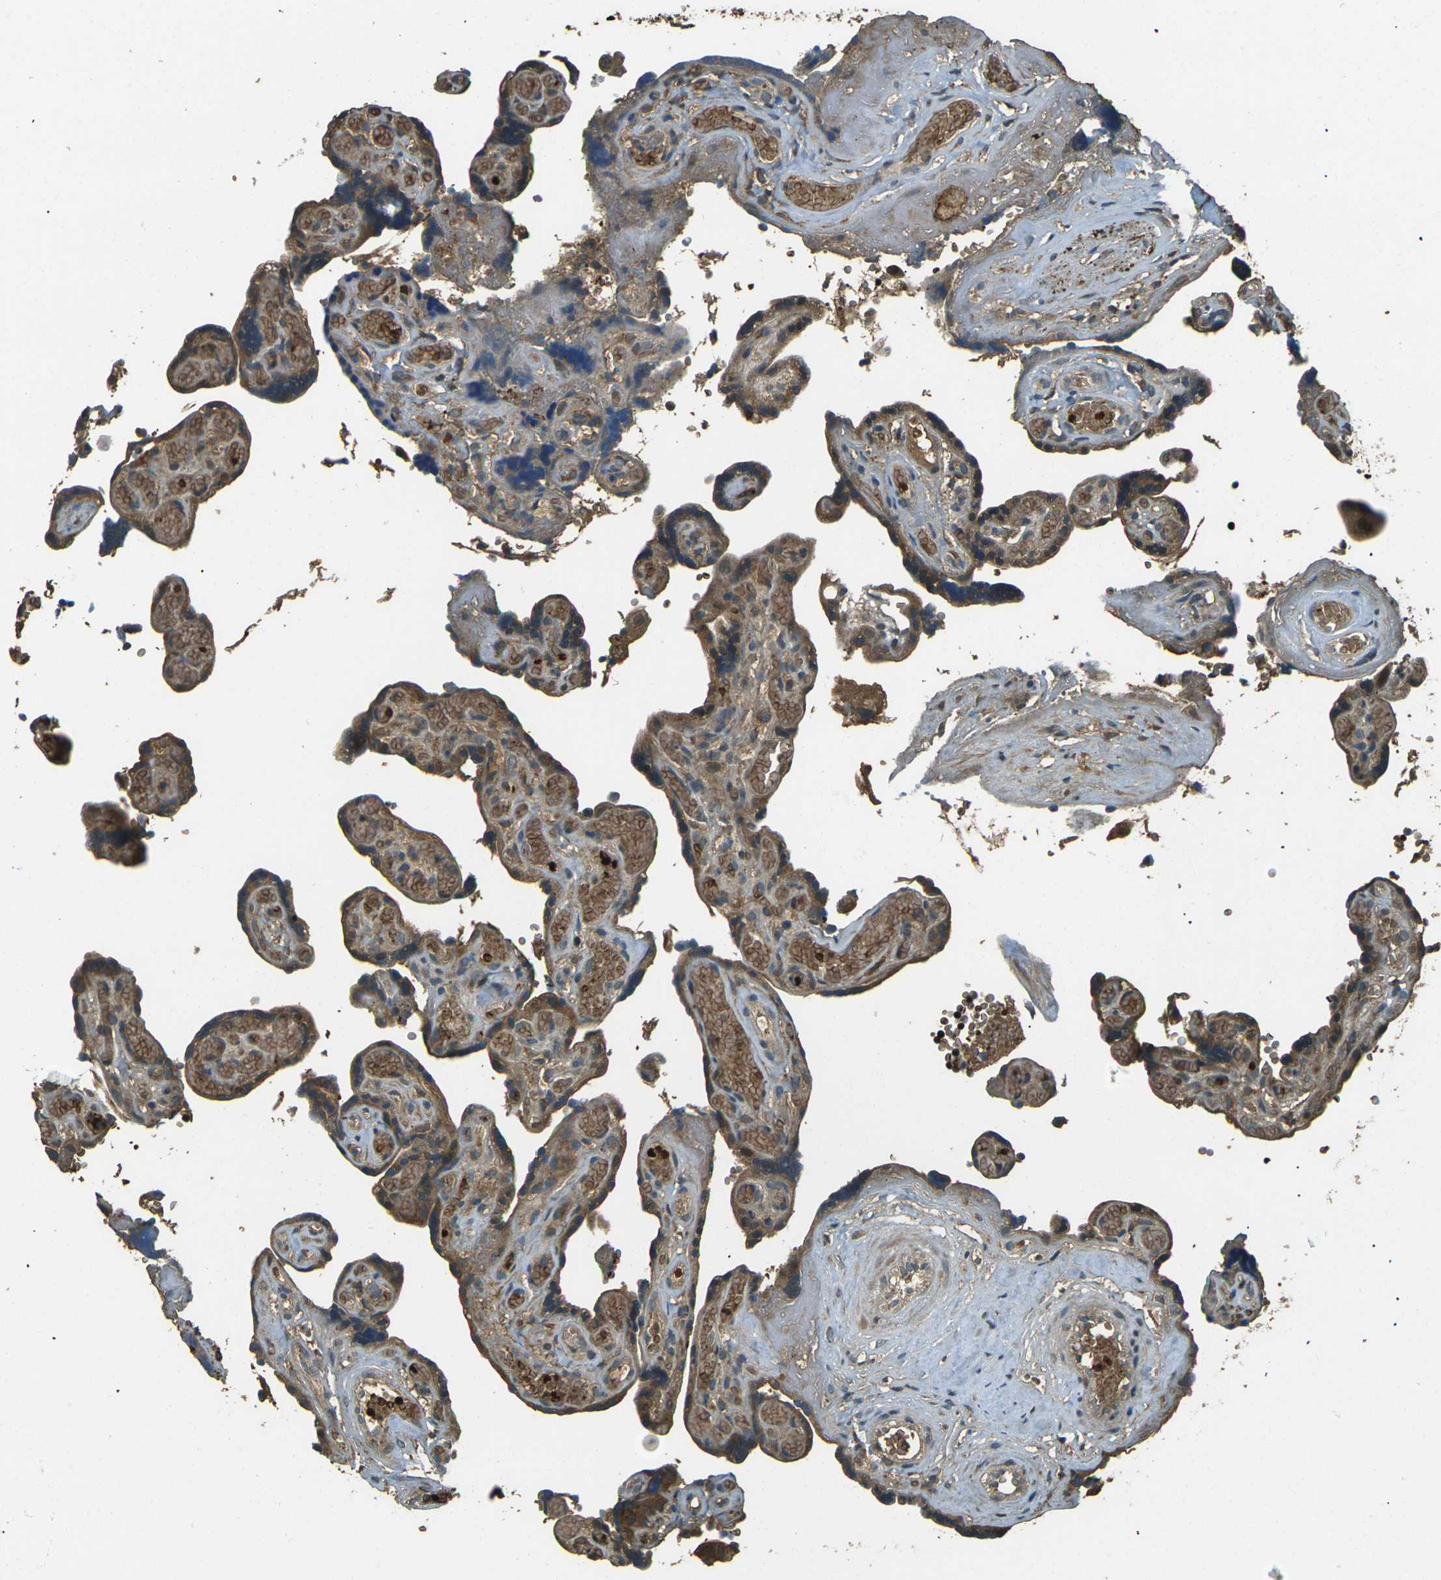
{"staining": {"intensity": "strong", "quantity": ">75%", "location": "cytoplasmic/membranous"}, "tissue": "placenta", "cell_type": "Decidual cells", "image_type": "normal", "snomed": [{"axis": "morphology", "description": "Normal tissue, NOS"}, {"axis": "topography", "description": "Placenta"}], "caption": "Protein expression analysis of normal human placenta reveals strong cytoplasmic/membranous staining in approximately >75% of decidual cells. (DAB IHC, brown staining for protein, blue staining for nuclei).", "gene": "TOR1A", "patient": {"sex": "female", "age": 30}}